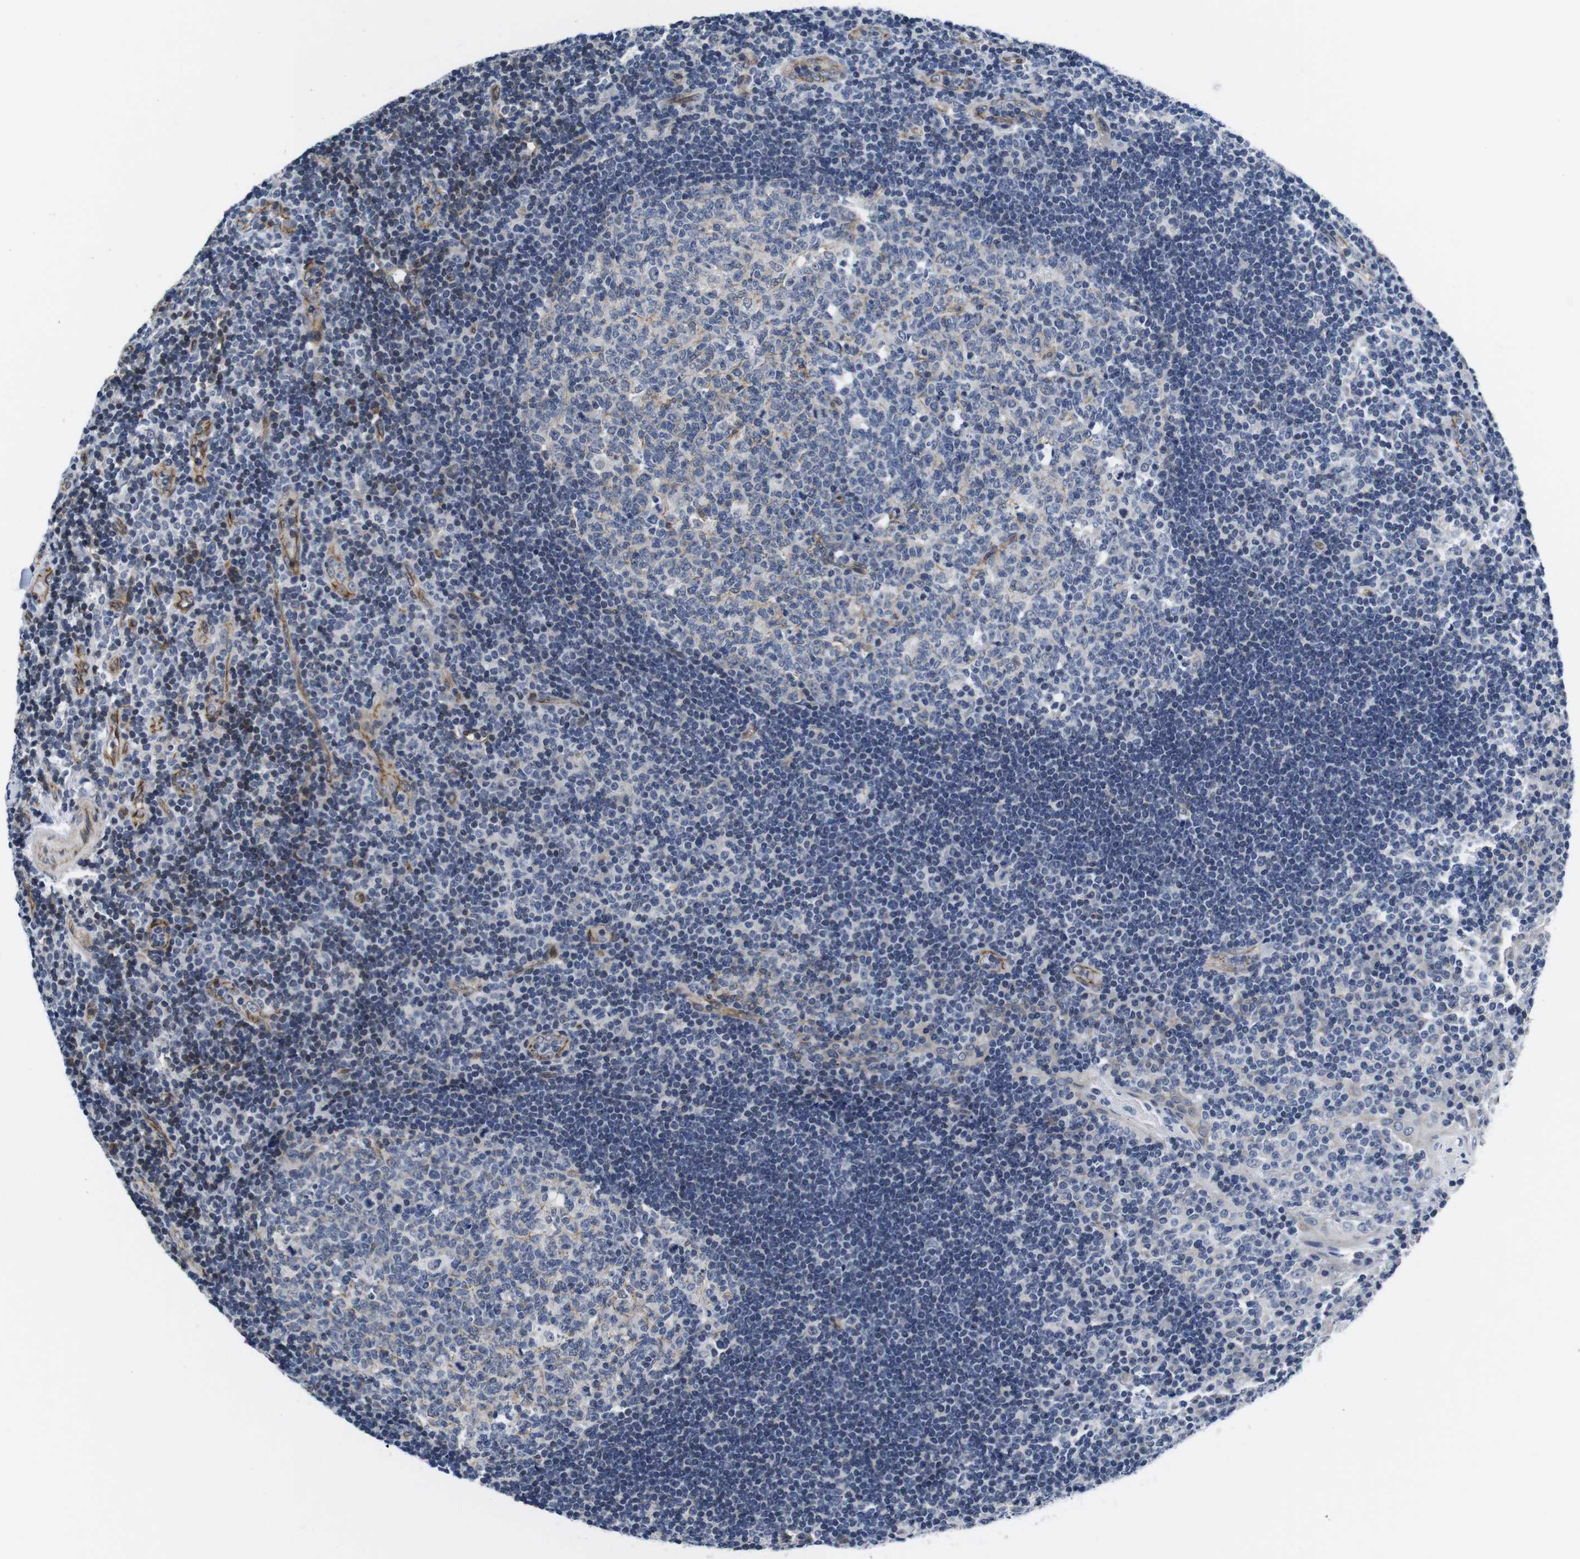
{"staining": {"intensity": "weak", "quantity": "<25%", "location": "cytoplasmic/membranous"}, "tissue": "tonsil", "cell_type": "Germinal center cells", "image_type": "normal", "snomed": [{"axis": "morphology", "description": "Normal tissue, NOS"}, {"axis": "topography", "description": "Tonsil"}], "caption": "Immunohistochemical staining of unremarkable human tonsil exhibits no significant staining in germinal center cells. Brightfield microscopy of immunohistochemistry stained with DAB (brown) and hematoxylin (blue), captured at high magnification.", "gene": "SOCS3", "patient": {"sex": "female", "age": 40}}